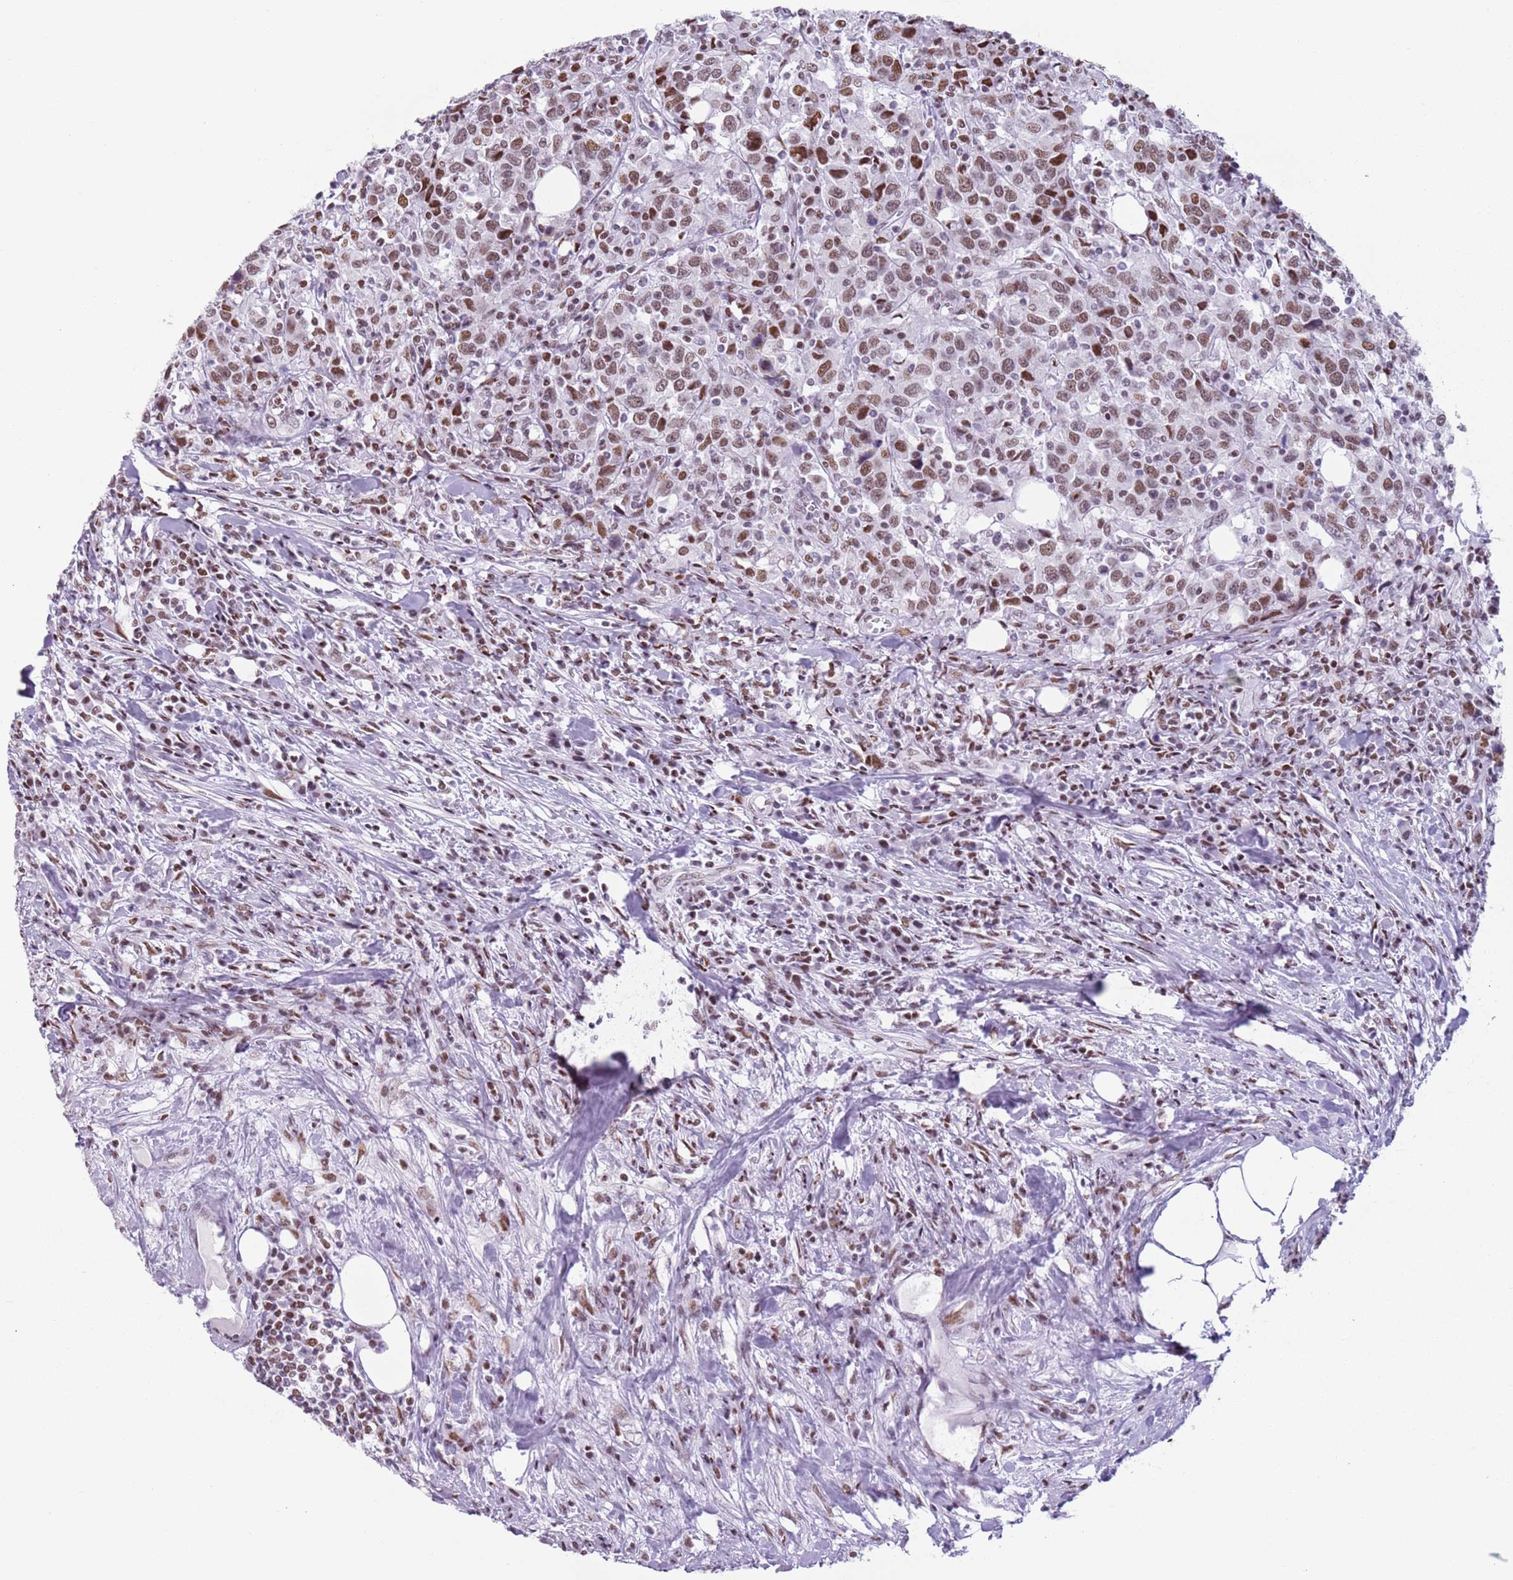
{"staining": {"intensity": "moderate", "quantity": "25%-75%", "location": "nuclear"}, "tissue": "urothelial cancer", "cell_type": "Tumor cells", "image_type": "cancer", "snomed": [{"axis": "morphology", "description": "Urothelial carcinoma, High grade"}, {"axis": "topography", "description": "Urinary bladder"}], "caption": "High-grade urothelial carcinoma stained with DAB (3,3'-diaminobenzidine) IHC demonstrates medium levels of moderate nuclear staining in about 25%-75% of tumor cells.", "gene": "FAM104B", "patient": {"sex": "male", "age": 61}}